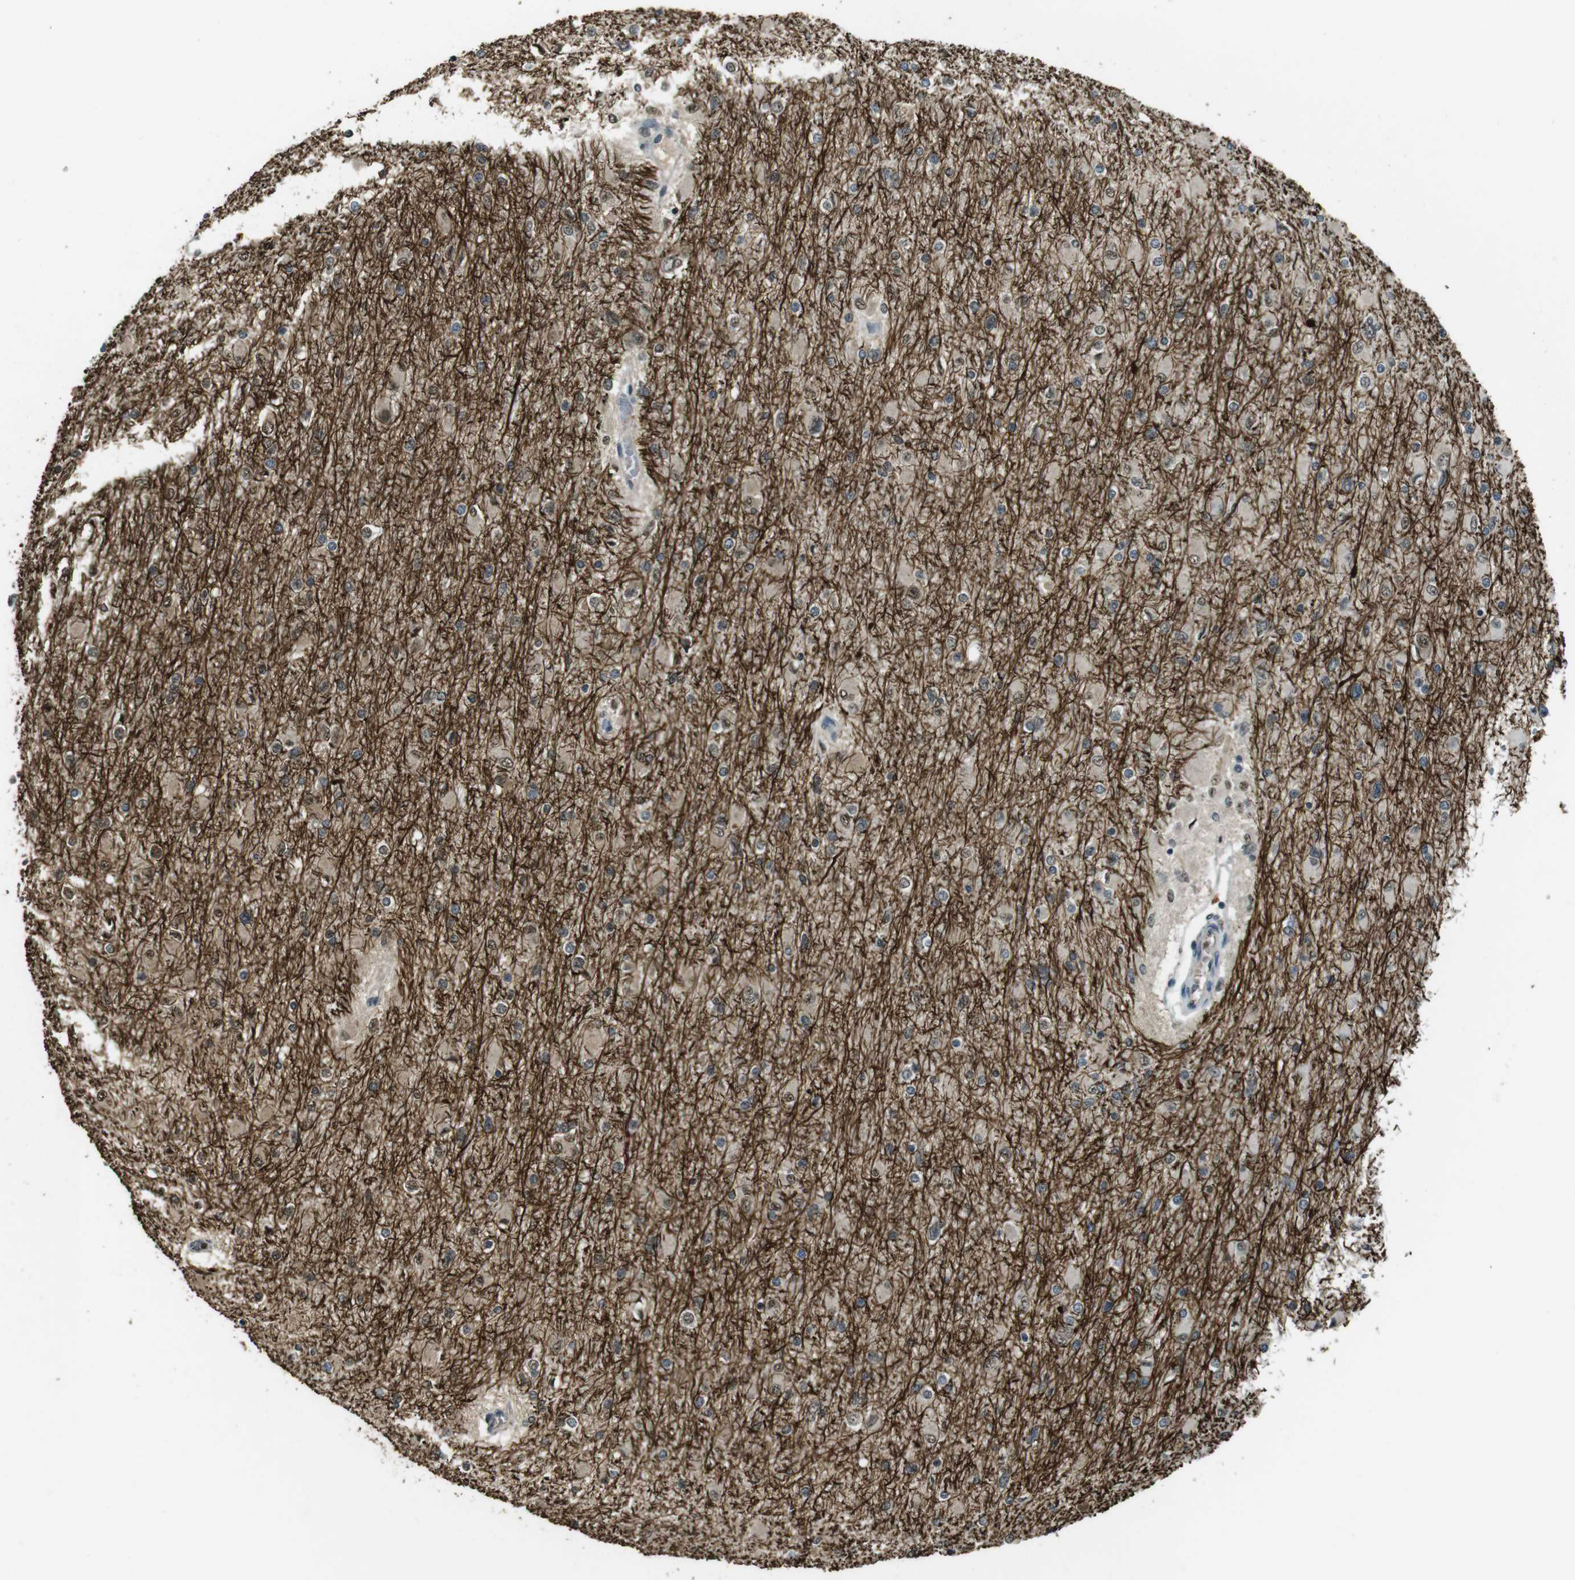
{"staining": {"intensity": "weak", "quantity": "25%-75%", "location": "nuclear"}, "tissue": "glioma", "cell_type": "Tumor cells", "image_type": "cancer", "snomed": [{"axis": "morphology", "description": "Glioma, malignant, High grade"}, {"axis": "topography", "description": "Cerebral cortex"}], "caption": "An IHC photomicrograph of tumor tissue is shown. Protein staining in brown highlights weak nuclear positivity in glioma within tumor cells.", "gene": "CSNK2B", "patient": {"sex": "female", "age": 36}}